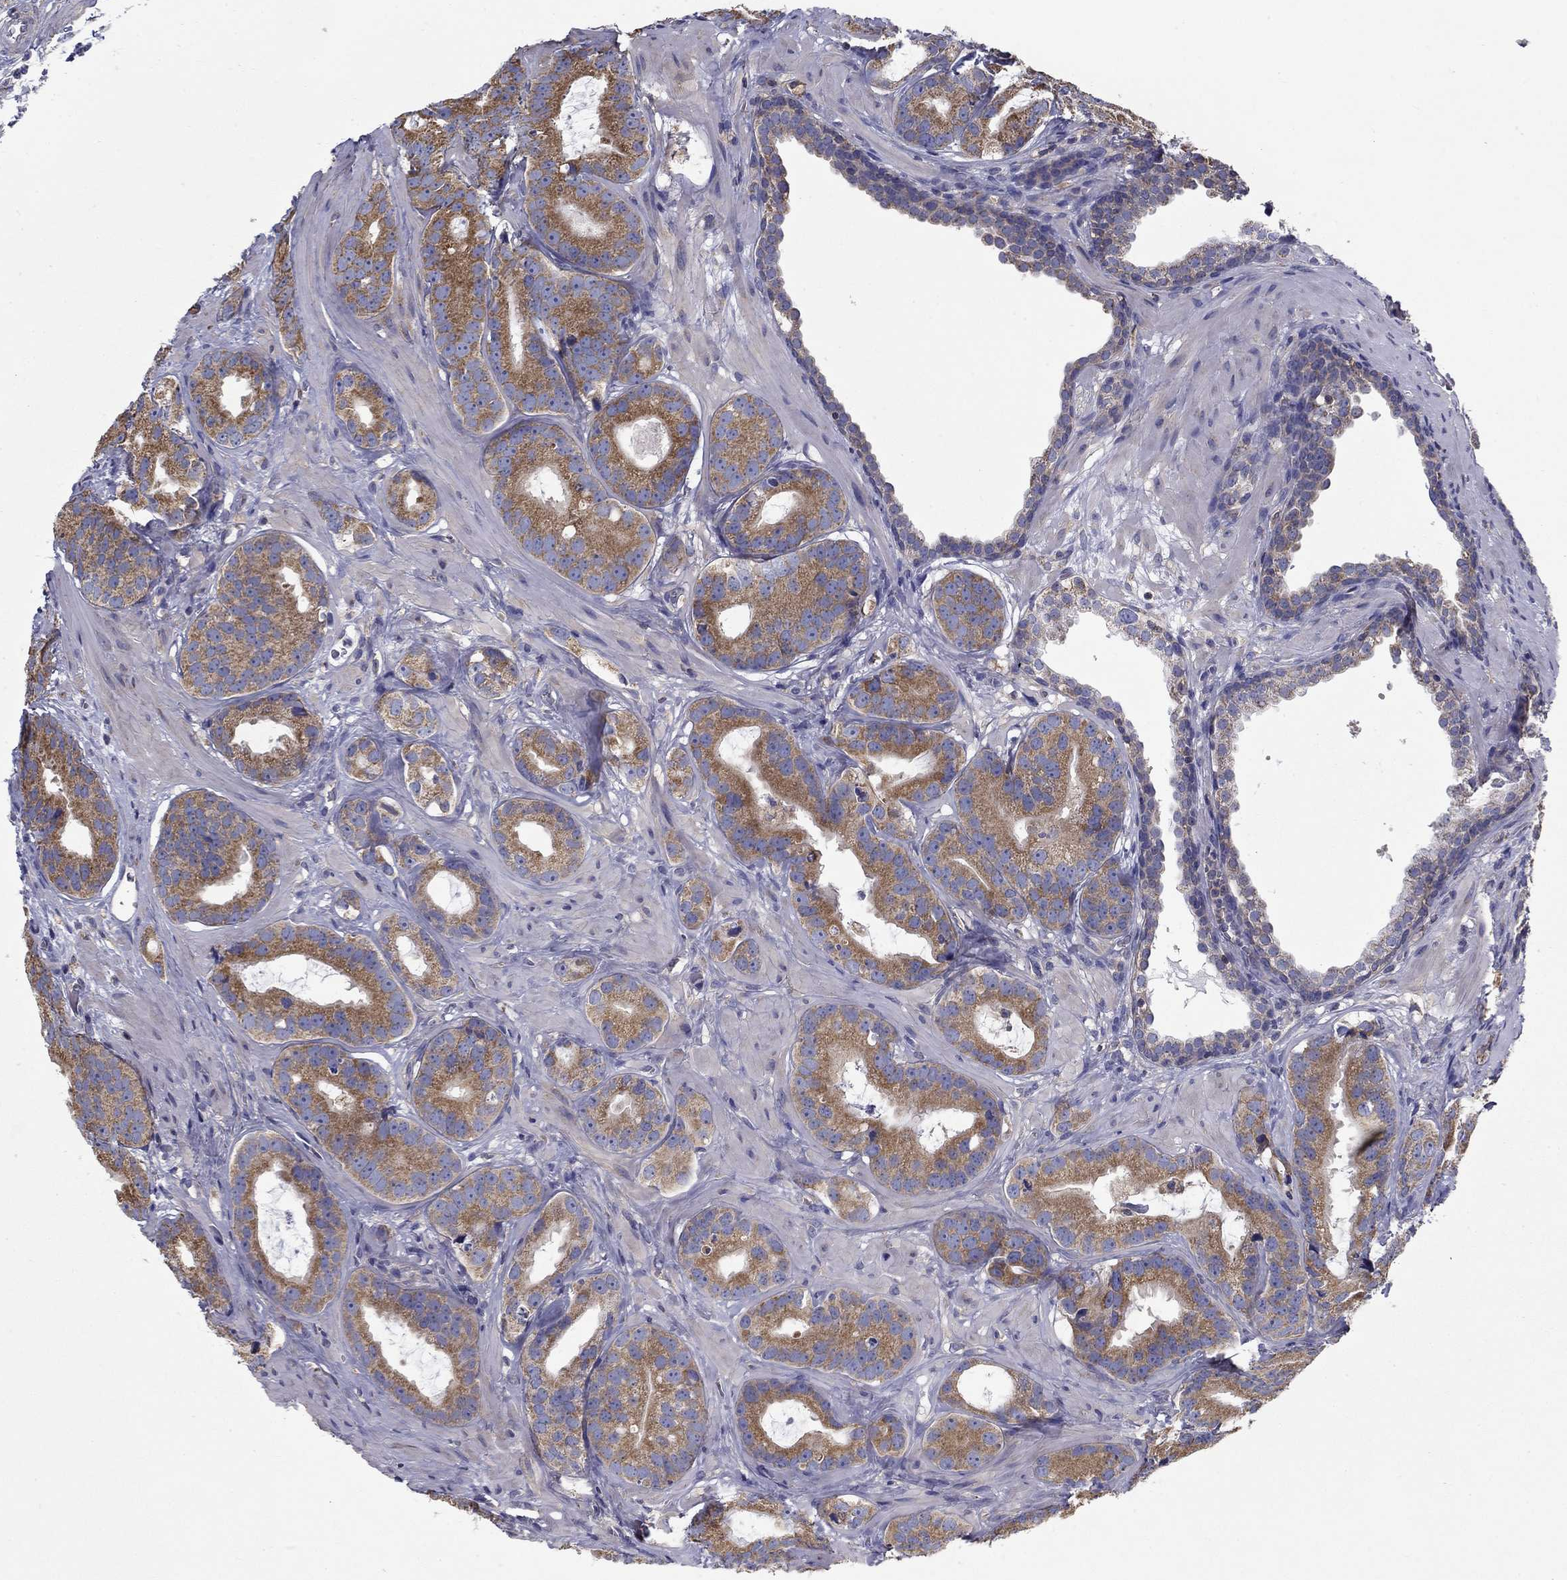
{"staining": {"intensity": "strong", "quantity": ">75%", "location": "cytoplasmic/membranous"}, "tissue": "prostate cancer", "cell_type": "Tumor cells", "image_type": "cancer", "snomed": [{"axis": "morphology", "description": "Adenocarcinoma, NOS"}, {"axis": "topography", "description": "Prostate"}], "caption": "Protein expression analysis of human prostate adenocarcinoma reveals strong cytoplasmic/membranous staining in about >75% of tumor cells. (DAB (3,3'-diaminobenzidine) = brown stain, brightfield microscopy at high magnification).", "gene": "NME5", "patient": {"sex": "male", "age": 69}}